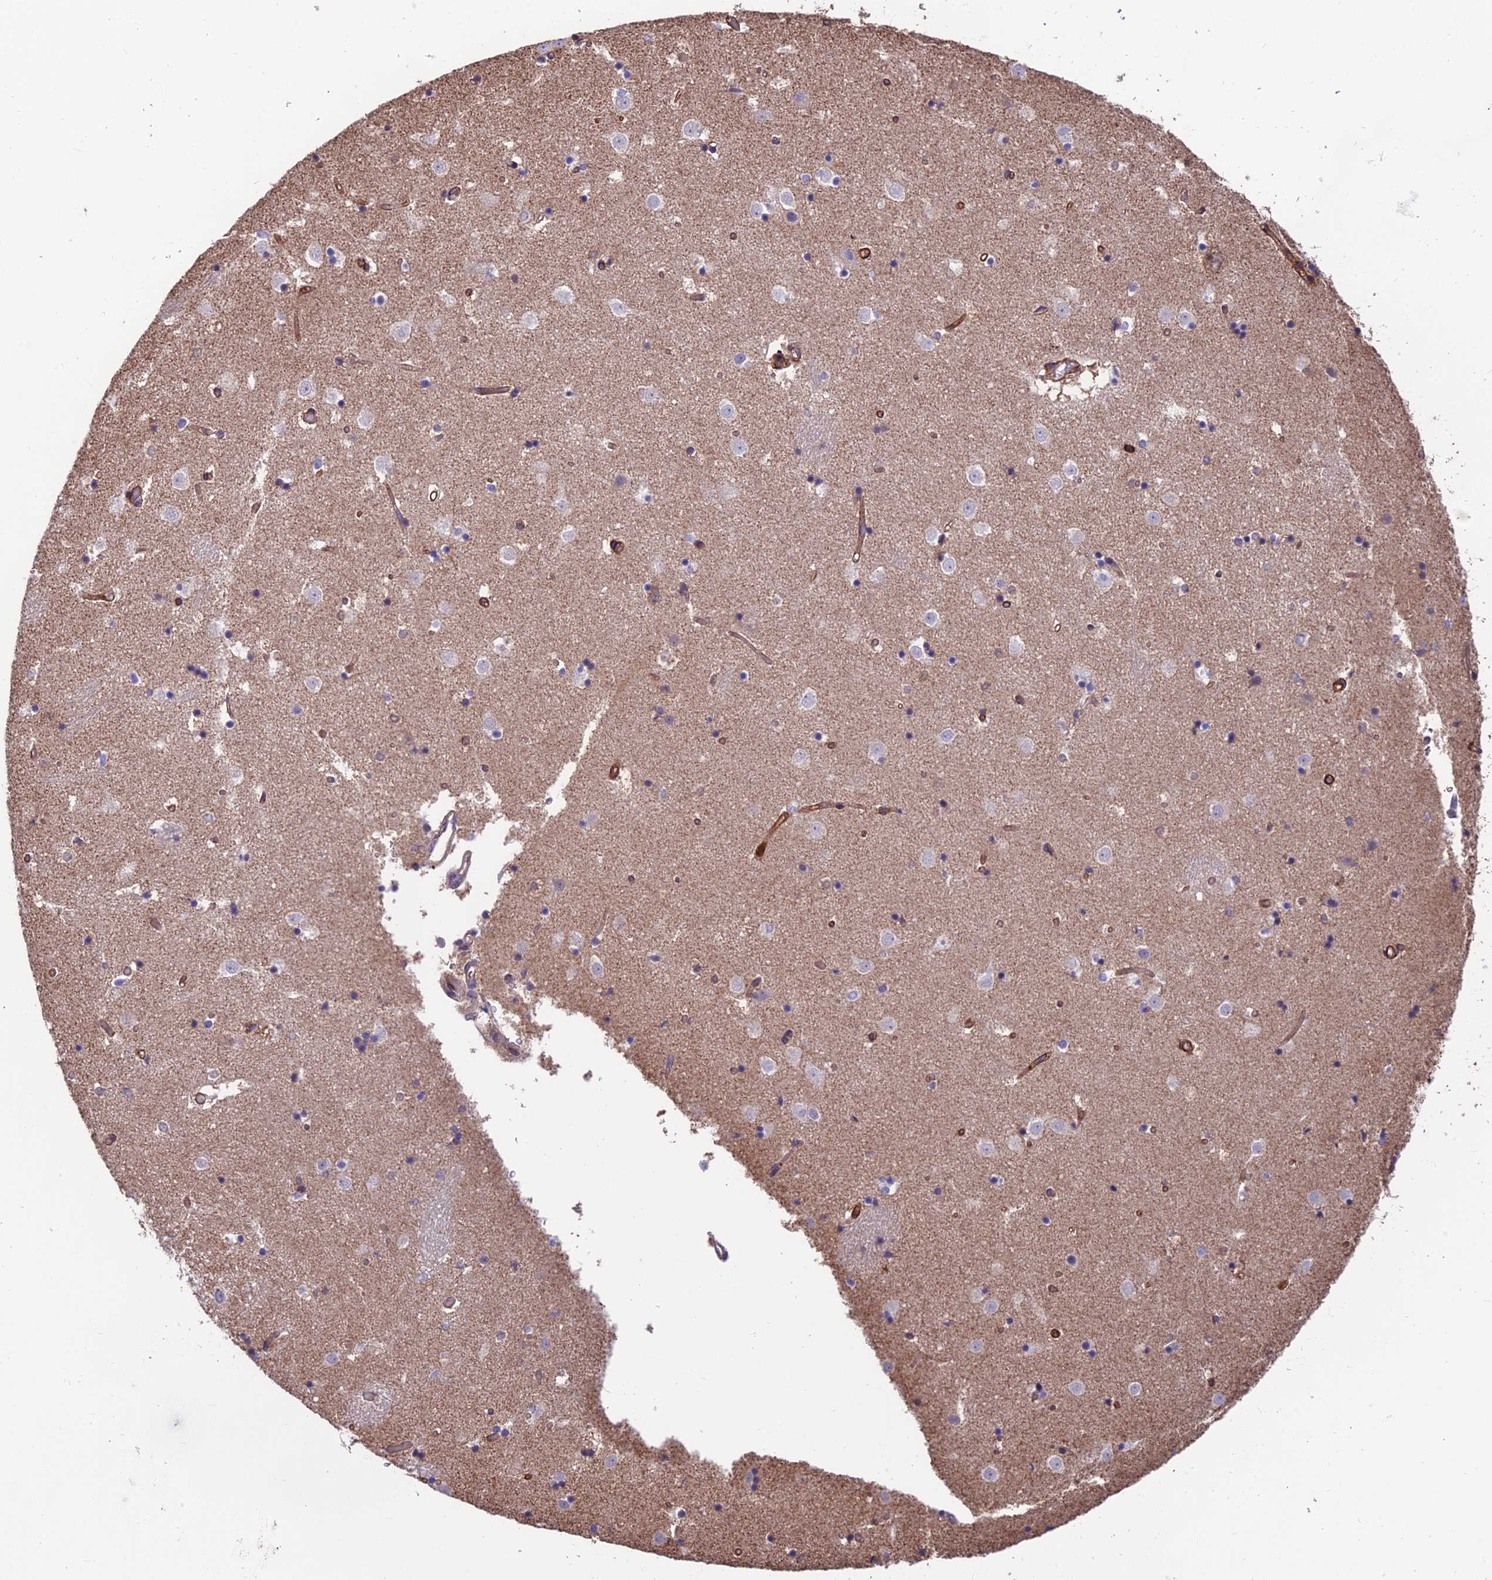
{"staining": {"intensity": "negative", "quantity": "none", "location": "none"}, "tissue": "caudate", "cell_type": "Glial cells", "image_type": "normal", "snomed": [{"axis": "morphology", "description": "Normal tissue, NOS"}, {"axis": "topography", "description": "Lateral ventricle wall"}], "caption": "This is a image of immunohistochemistry staining of normal caudate, which shows no staining in glial cells.", "gene": "RTN4RL1", "patient": {"sex": "female", "age": 52}}